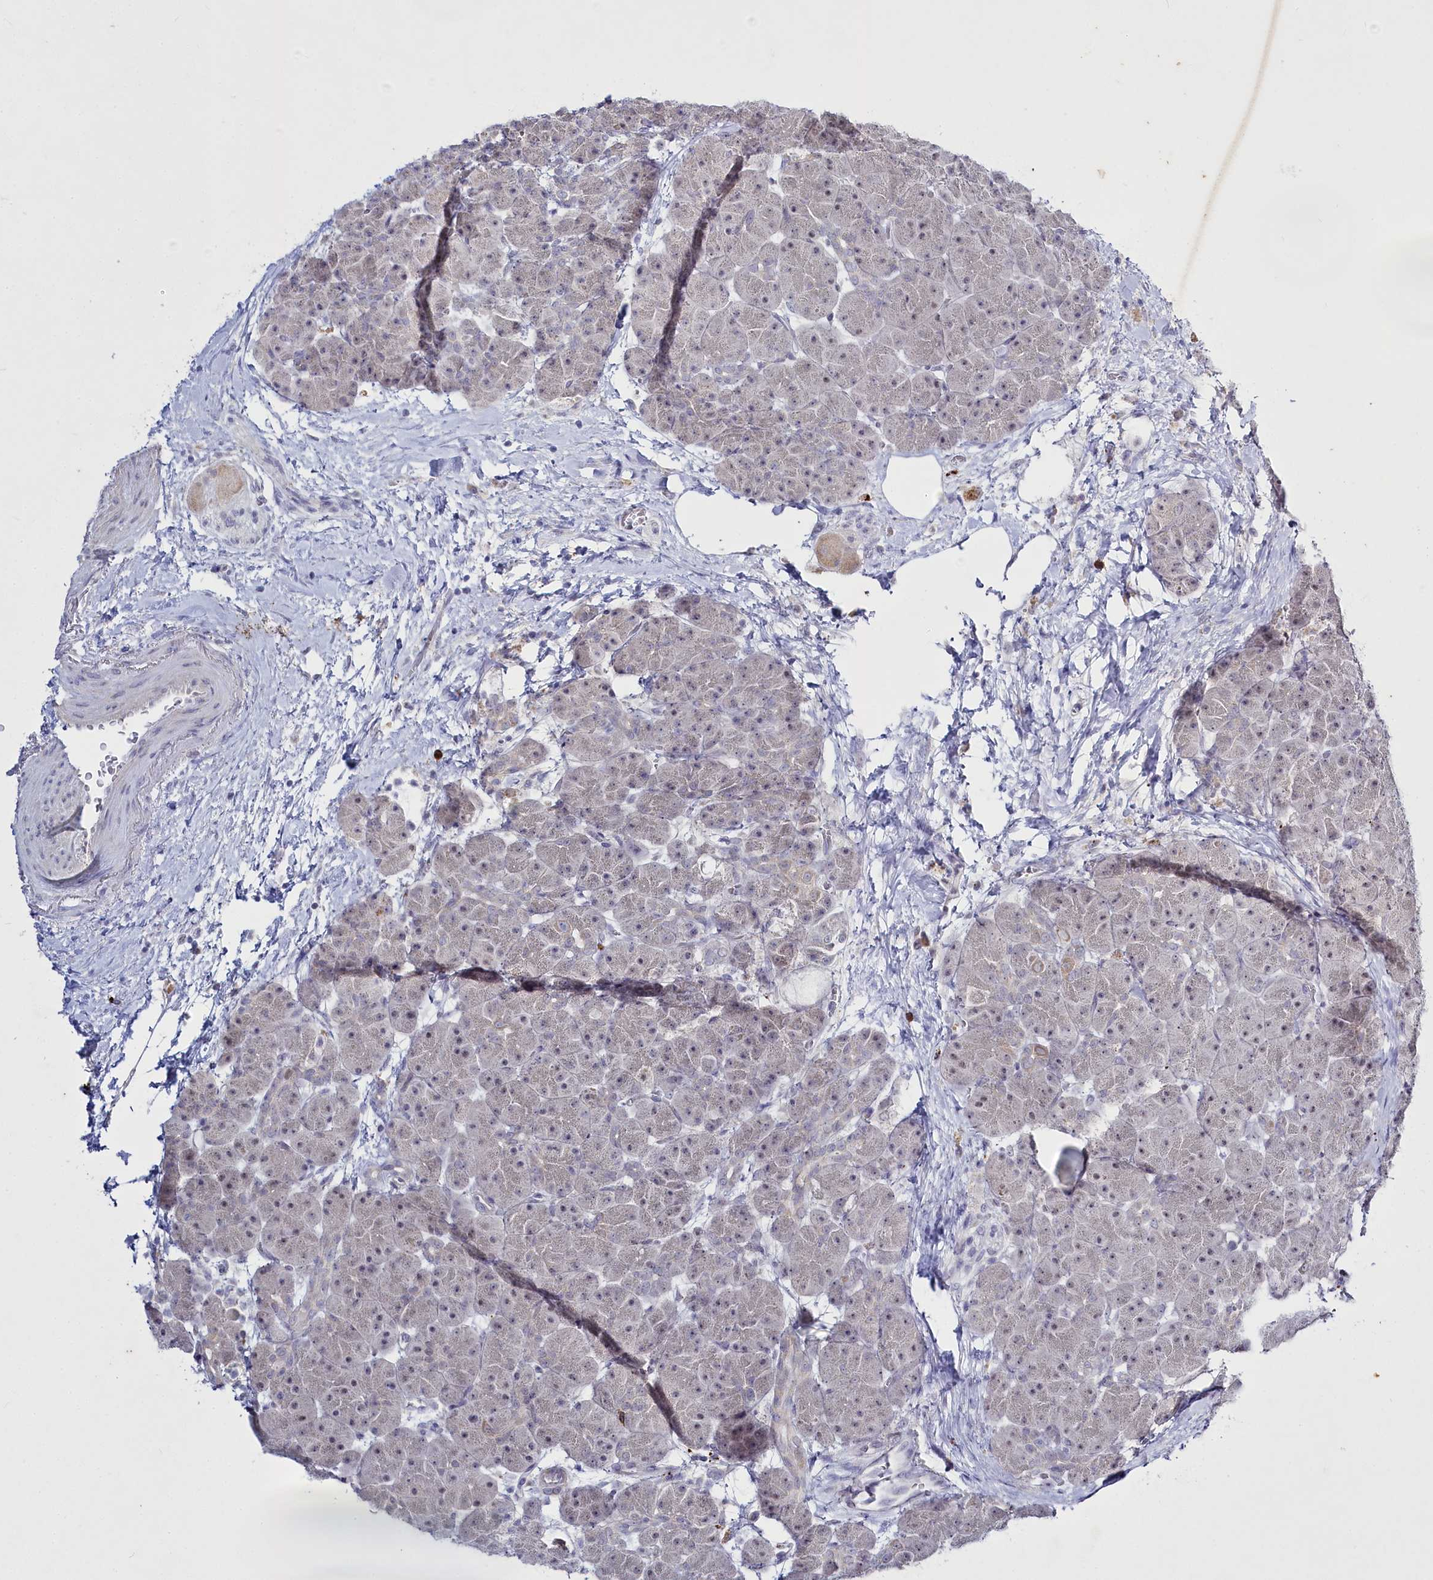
{"staining": {"intensity": "weak", "quantity": "25%-75%", "location": "nuclear"}, "tissue": "pancreas", "cell_type": "Exocrine glandular cells", "image_type": "normal", "snomed": [{"axis": "morphology", "description": "Normal tissue, NOS"}, {"axis": "topography", "description": "Pancreas"}], "caption": "This image displays normal pancreas stained with immunohistochemistry to label a protein in brown. The nuclear of exocrine glandular cells show weak positivity for the protein. Nuclei are counter-stained blue.", "gene": "ABITRAM", "patient": {"sex": "male", "age": 66}}